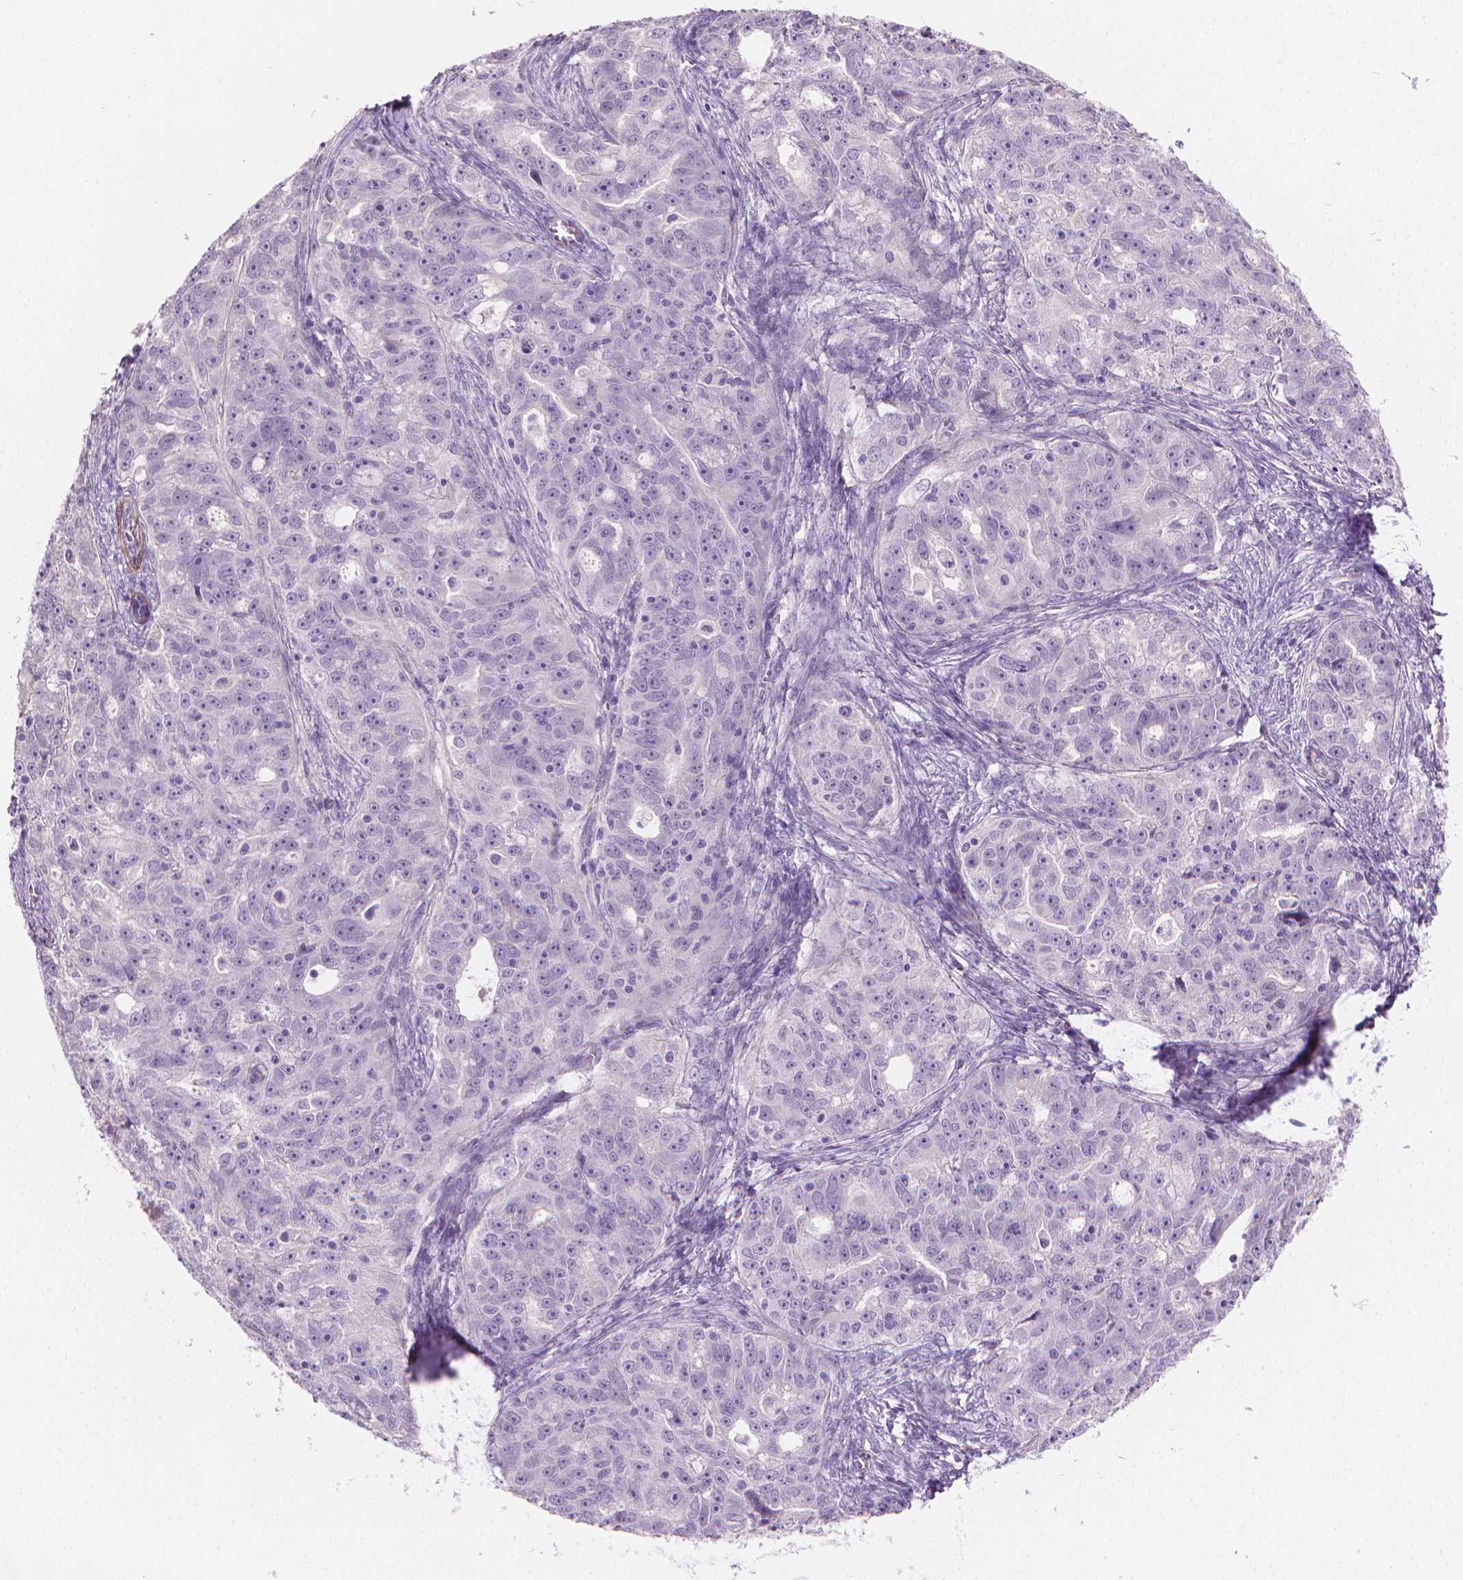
{"staining": {"intensity": "negative", "quantity": "none", "location": "none"}, "tissue": "ovarian cancer", "cell_type": "Tumor cells", "image_type": "cancer", "snomed": [{"axis": "morphology", "description": "Cystadenocarcinoma, serous, NOS"}, {"axis": "topography", "description": "Ovary"}], "caption": "Serous cystadenocarcinoma (ovarian) stained for a protein using immunohistochemistry (IHC) displays no expression tumor cells.", "gene": "GSDMA", "patient": {"sex": "female", "age": 51}}